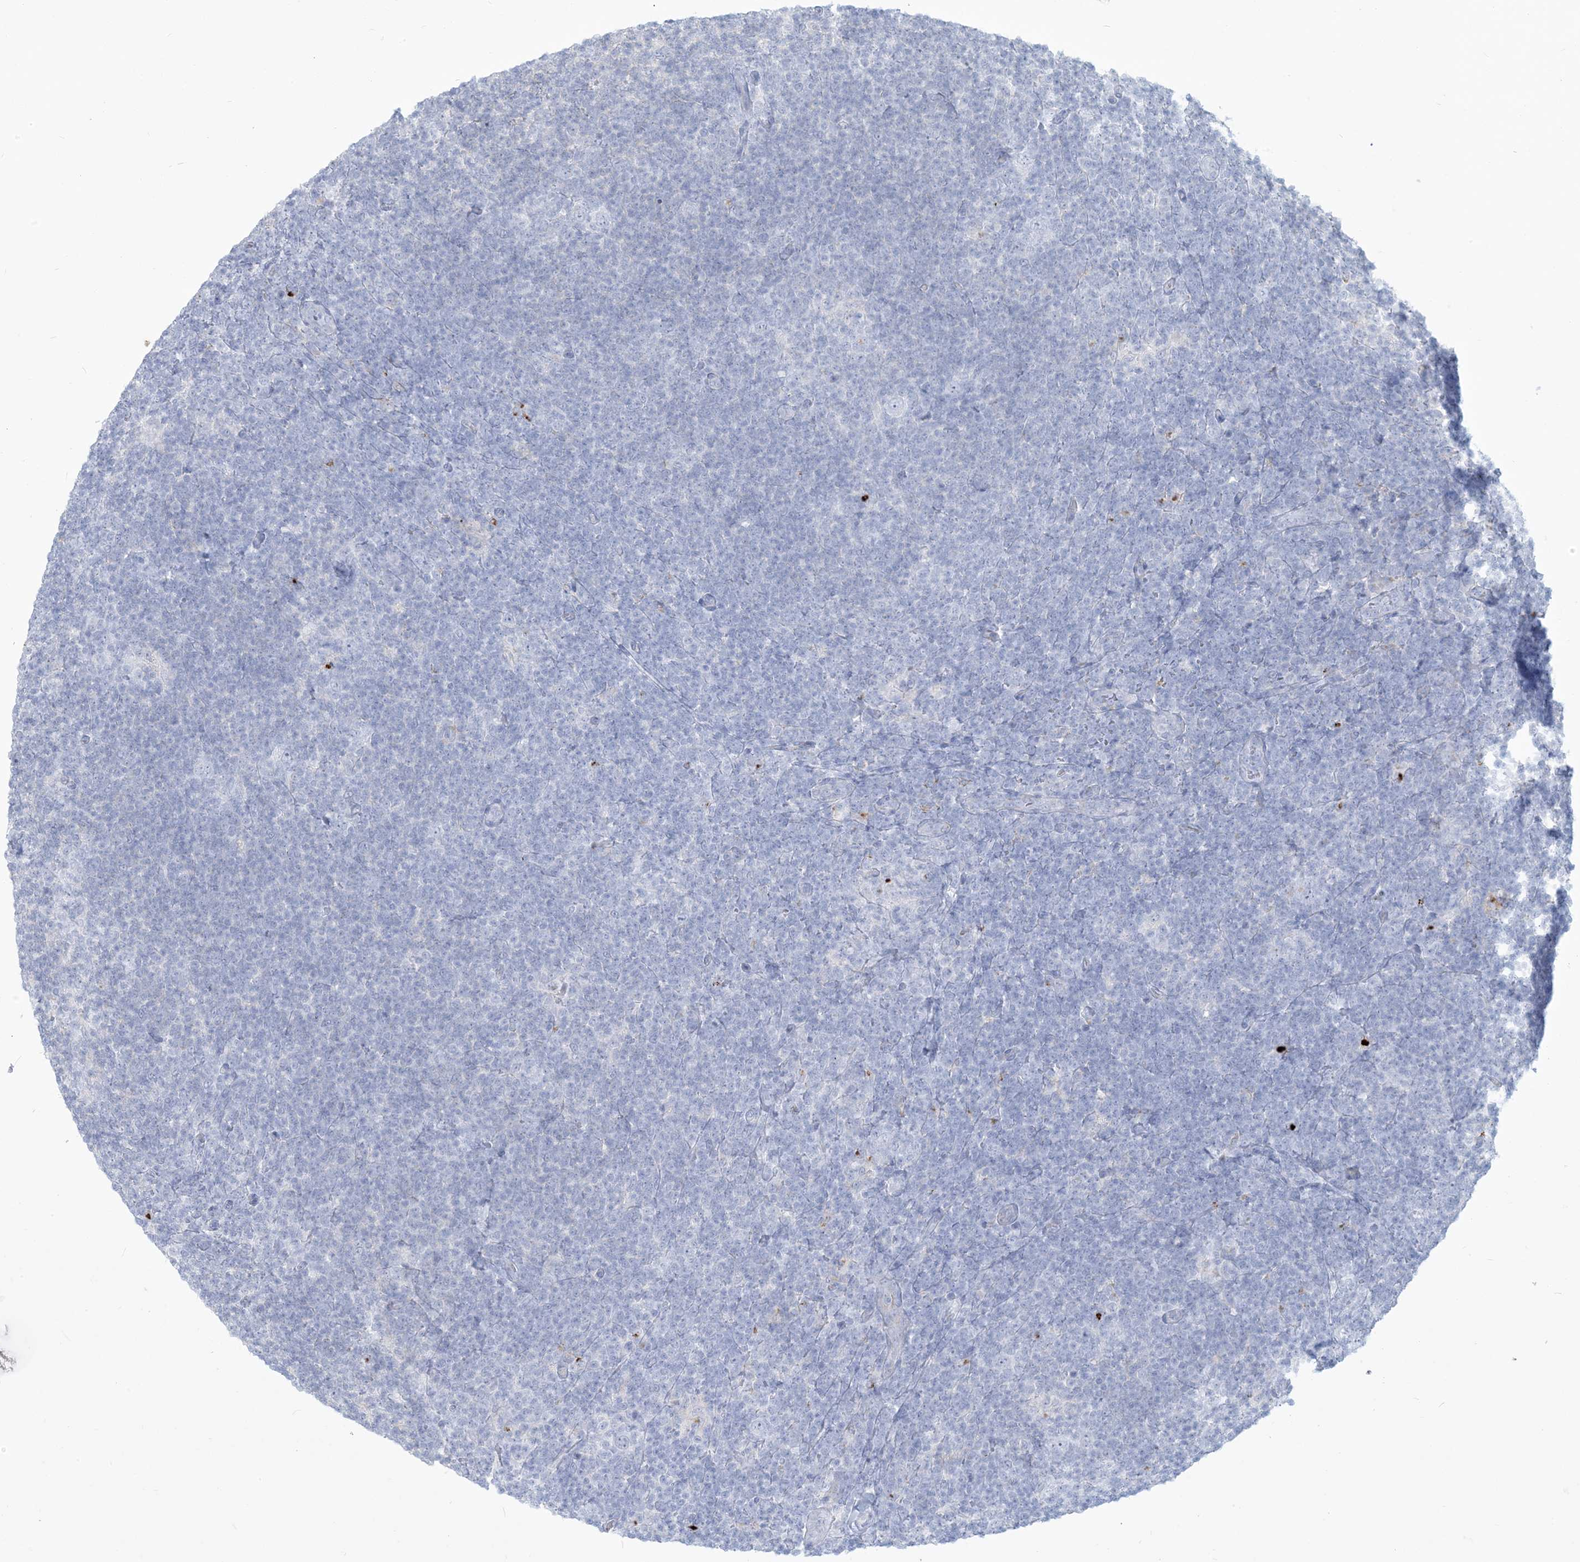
{"staining": {"intensity": "negative", "quantity": "none", "location": "none"}, "tissue": "lymphoma", "cell_type": "Tumor cells", "image_type": "cancer", "snomed": [{"axis": "morphology", "description": "Hodgkin's disease, NOS"}, {"axis": "topography", "description": "Lymph node"}], "caption": "Tumor cells show no significant protein staining in Hodgkin's disease. The staining is performed using DAB (3,3'-diaminobenzidine) brown chromogen with nuclei counter-stained in using hematoxylin.", "gene": "HLA-DRB1", "patient": {"sex": "female", "age": 57}}